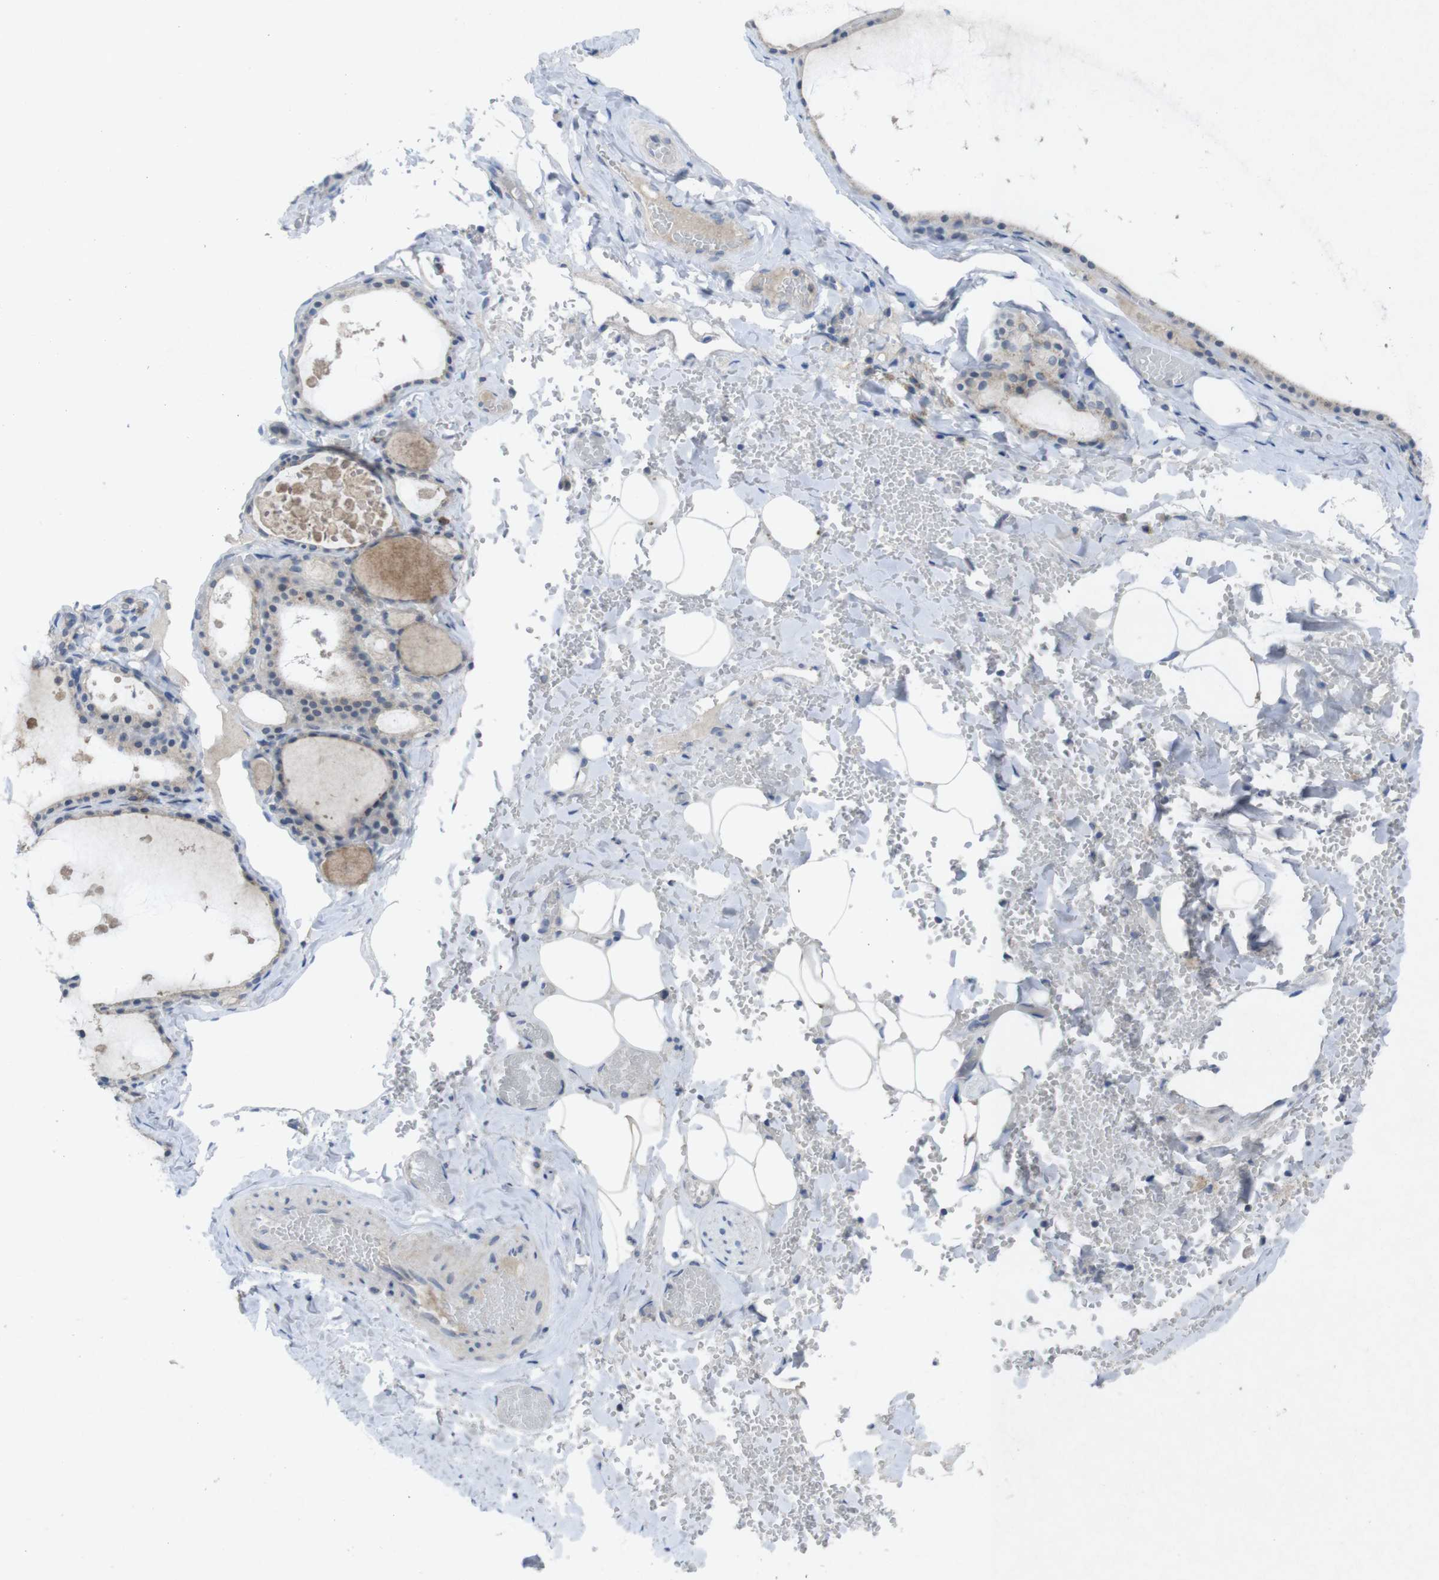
{"staining": {"intensity": "weak", "quantity": "<25%", "location": "cytoplasmic/membranous"}, "tissue": "thyroid gland", "cell_type": "Glandular cells", "image_type": "normal", "snomed": [{"axis": "morphology", "description": "Normal tissue, NOS"}, {"axis": "topography", "description": "Thyroid gland"}], "caption": "Immunohistochemistry (IHC) histopathology image of normal thyroid gland: human thyroid gland stained with DAB (3,3'-diaminobenzidine) reveals no significant protein staining in glandular cells.", "gene": "SLAMF7", "patient": {"sex": "male", "age": 56}}